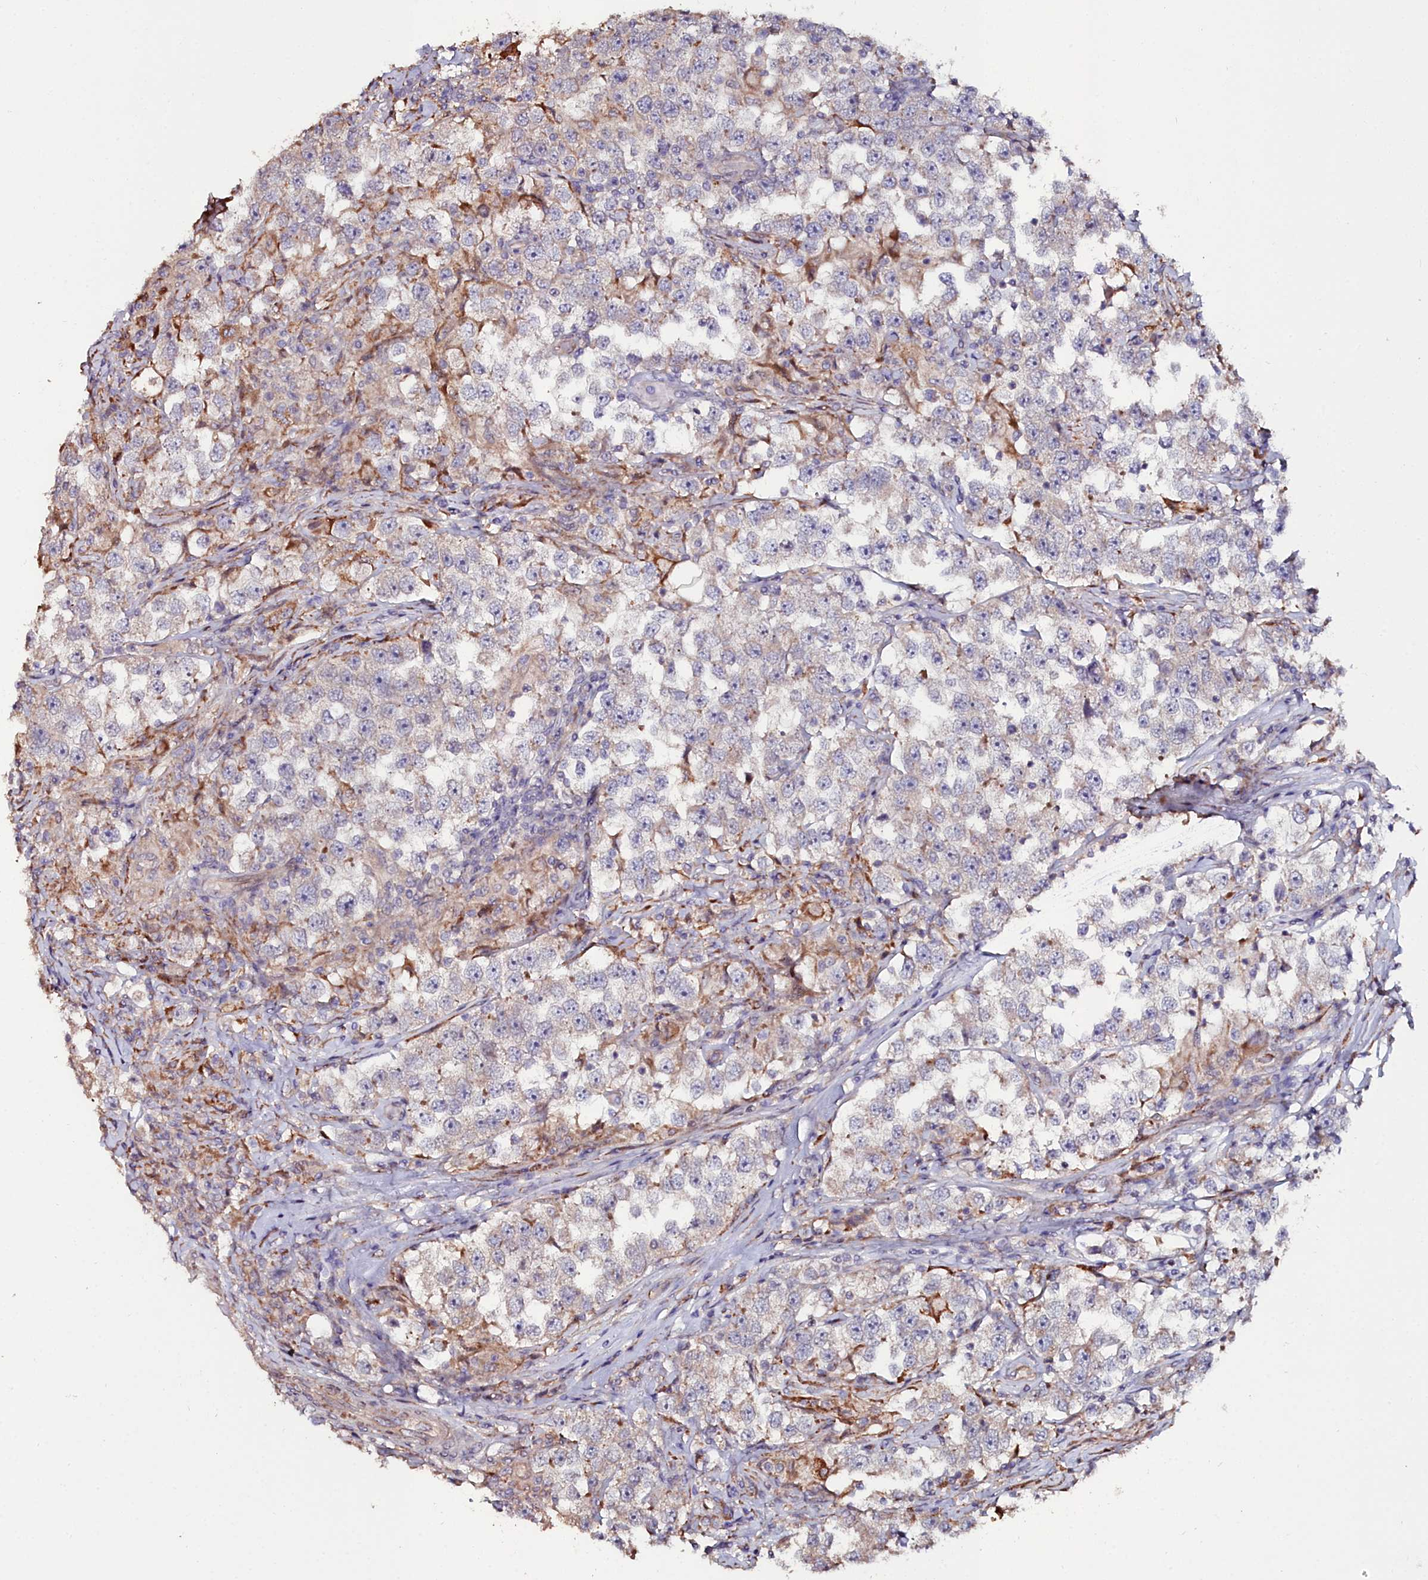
{"staining": {"intensity": "negative", "quantity": "none", "location": "none"}, "tissue": "testis cancer", "cell_type": "Tumor cells", "image_type": "cancer", "snomed": [{"axis": "morphology", "description": "Seminoma, NOS"}, {"axis": "topography", "description": "Testis"}], "caption": "An image of human testis cancer (seminoma) is negative for staining in tumor cells.", "gene": "C4orf19", "patient": {"sex": "male", "age": 46}}